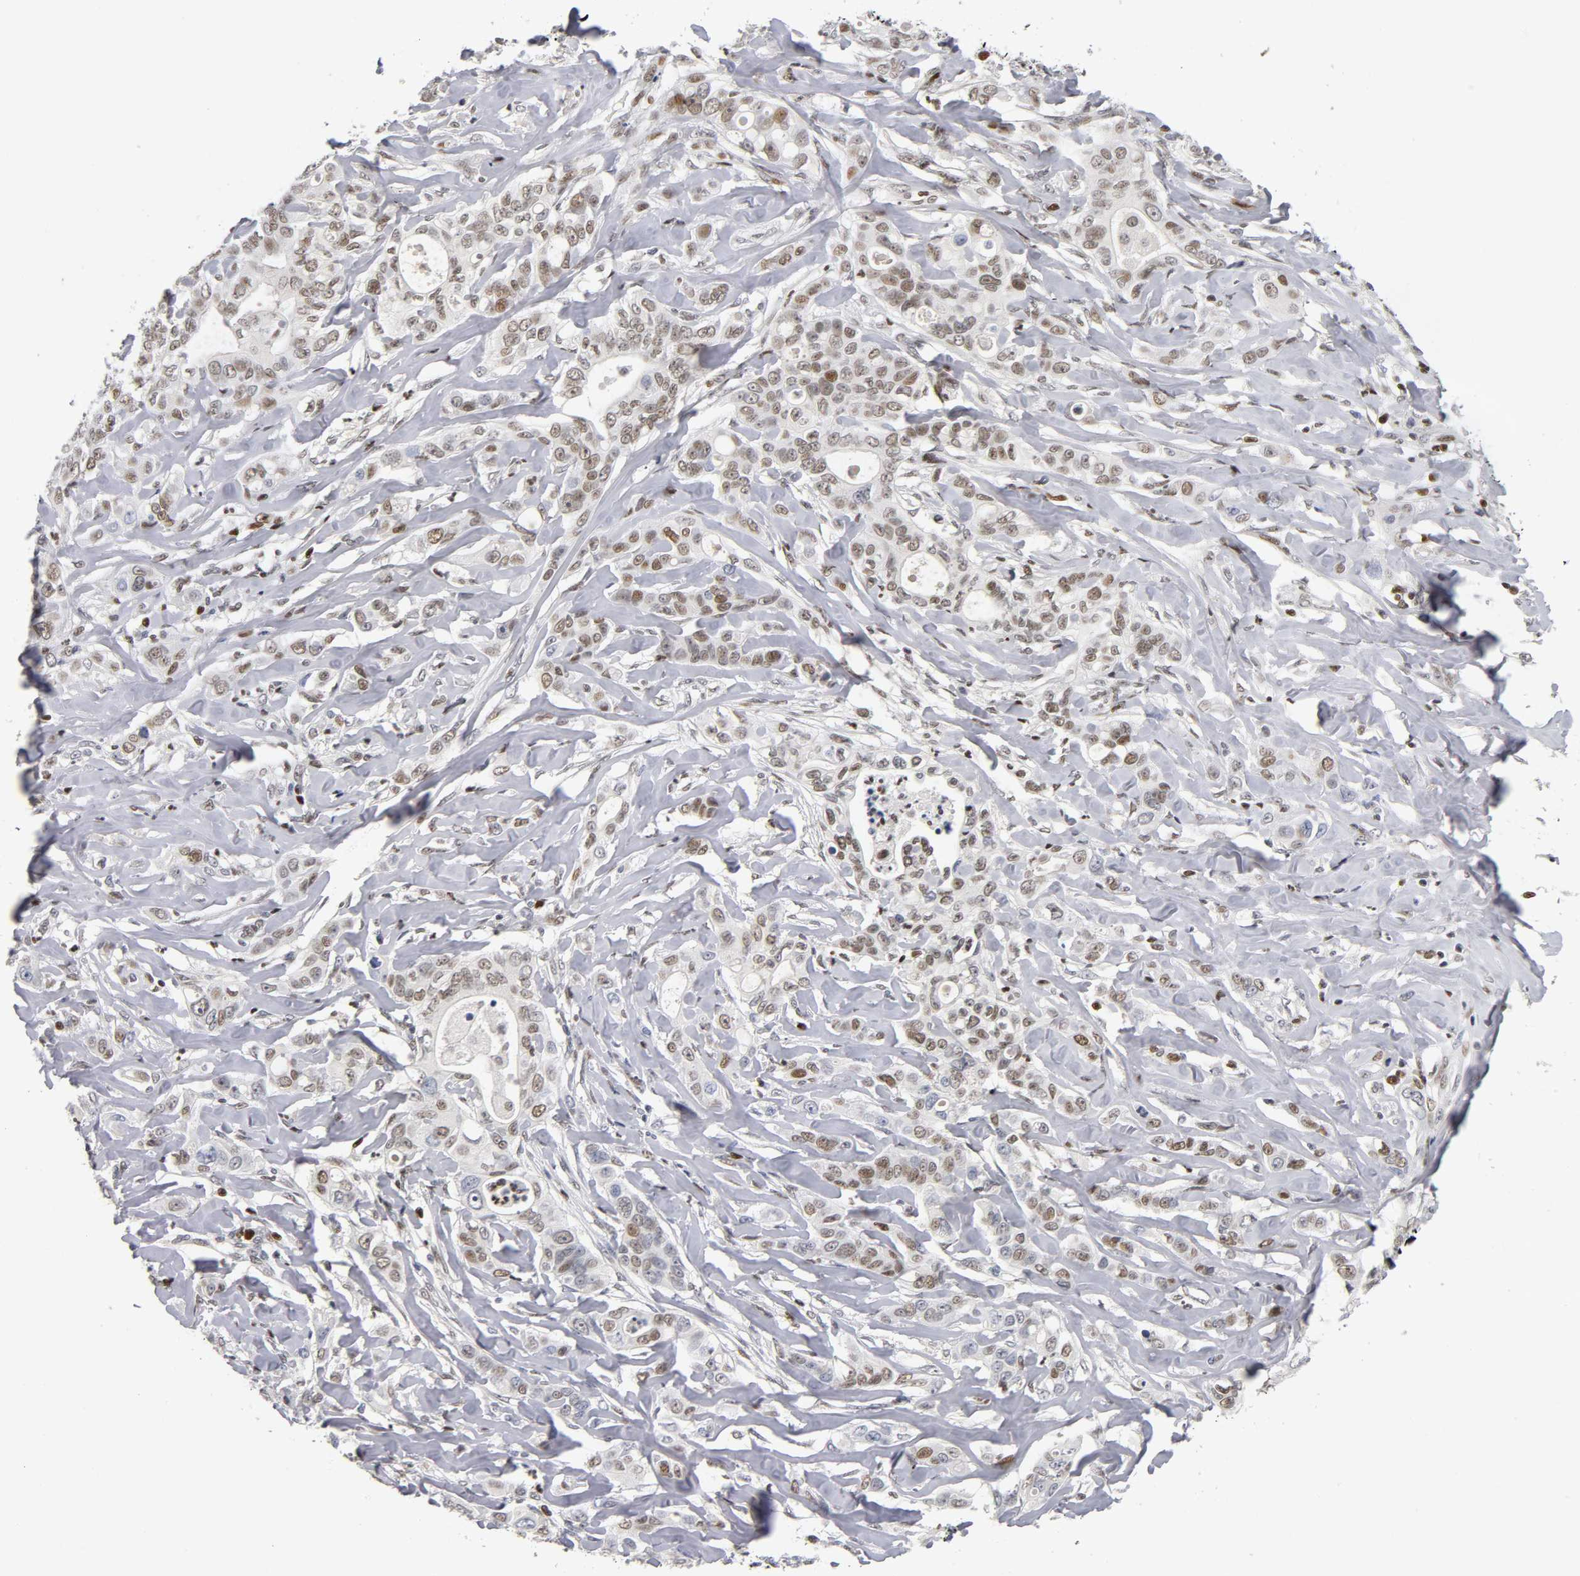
{"staining": {"intensity": "moderate", "quantity": ">75%", "location": "nuclear"}, "tissue": "liver cancer", "cell_type": "Tumor cells", "image_type": "cancer", "snomed": [{"axis": "morphology", "description": "Cholangiocarcinoma"}, {"axis": "topography", "description": "Liver"}], "caption": "Tumor cells show medium levels of moderate nuclear staining in approximately >75% of cells in liver cancer (cholangiocarcinoma).", "gene": "SP3", "patient": {"sex": "female", "age": 67}}